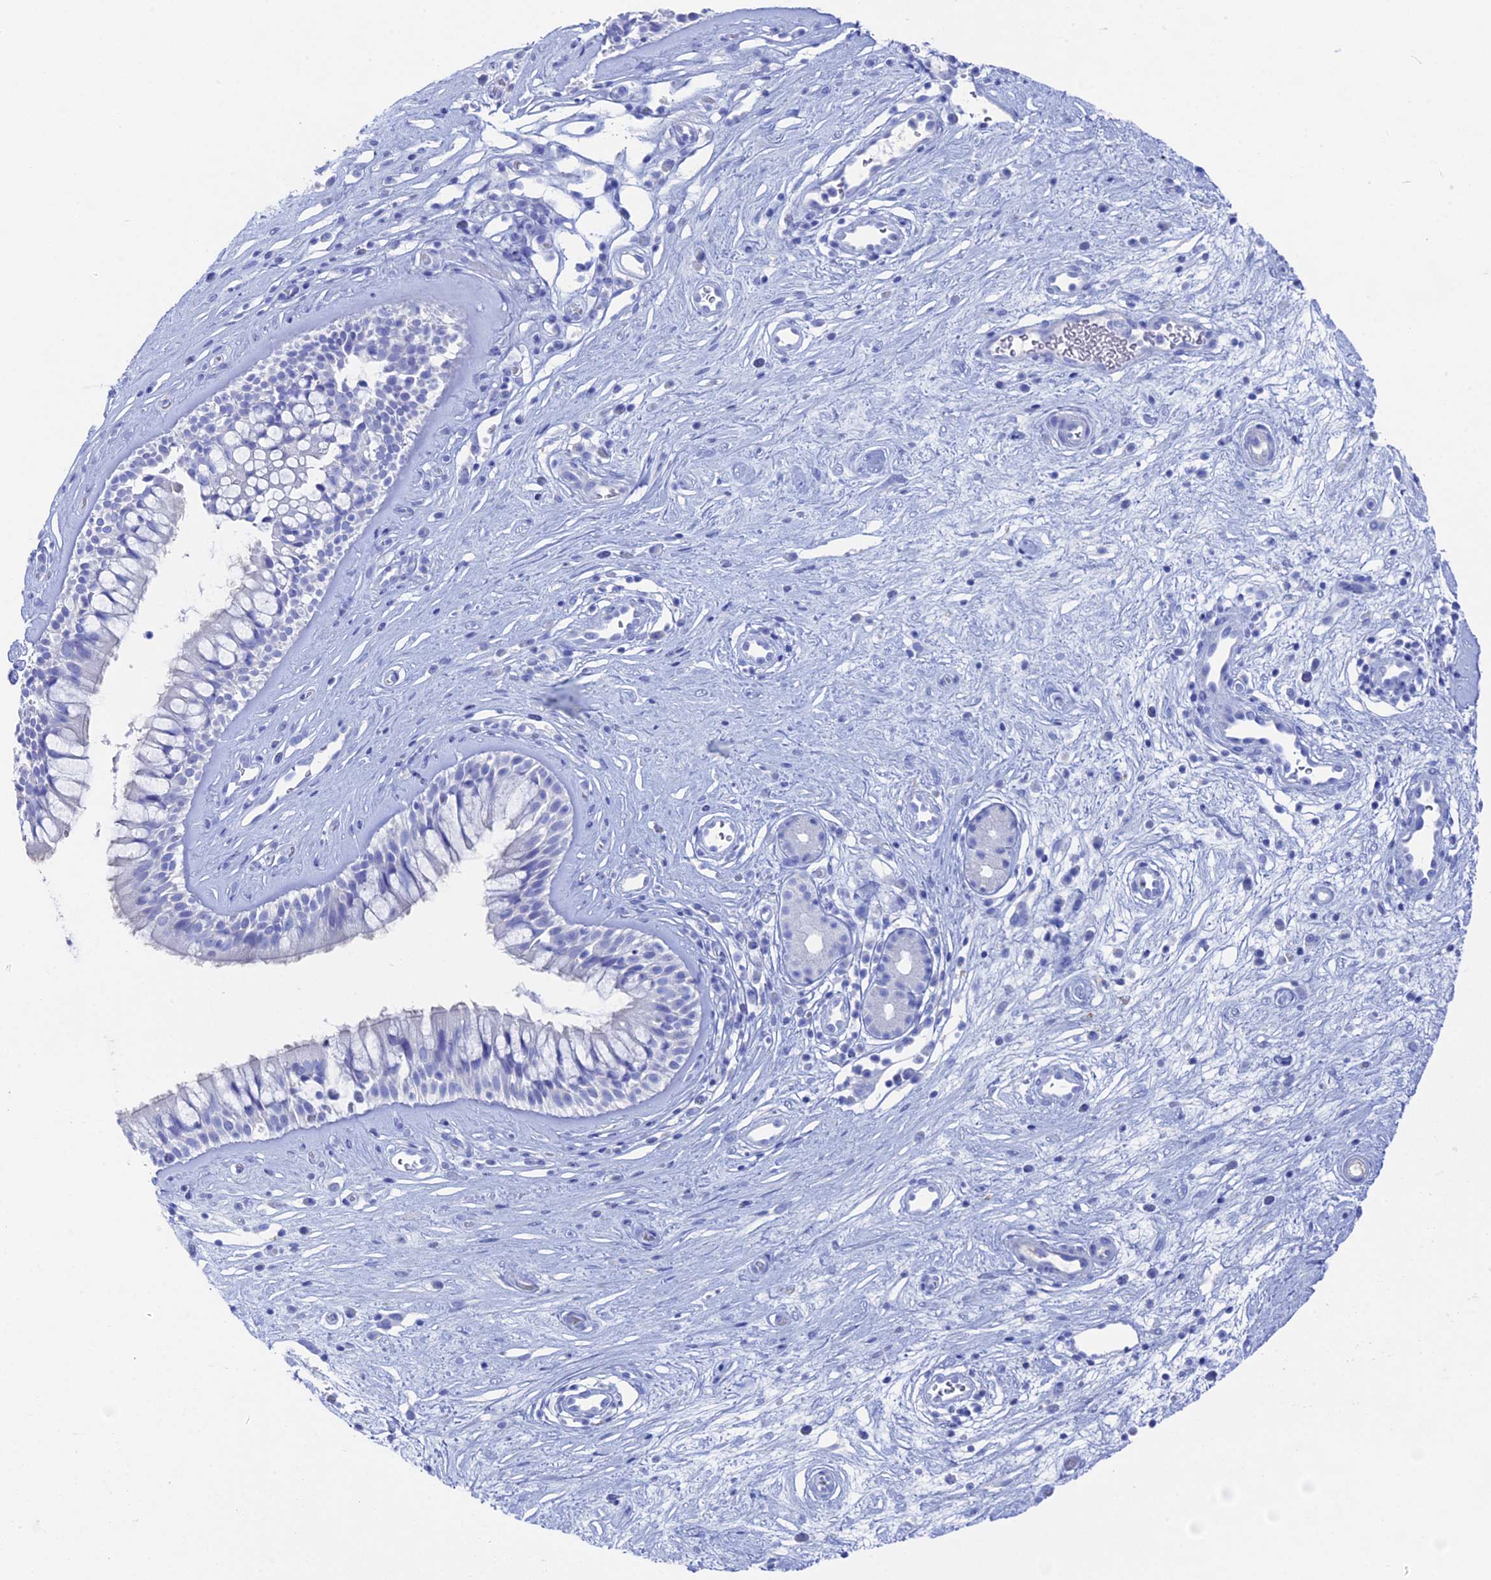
{"staining": {"intensity": "negative", "quantity": "none", "location": "none"}, "tissue": "nasopharynx", "cell_type": "Respiratory epithelial cells", "image_type": "normal", "snomed": [{"axis": "morphology", "description": "Normal tissue, NOS"}, {"axis": "topography", "description": "Nasopharynx"}], "caption": "There is no significant staining in respiratory epithelial cells of nasopharynx.", "gene": "UNC119", "patient": {"sex": "male", "age": 32}}